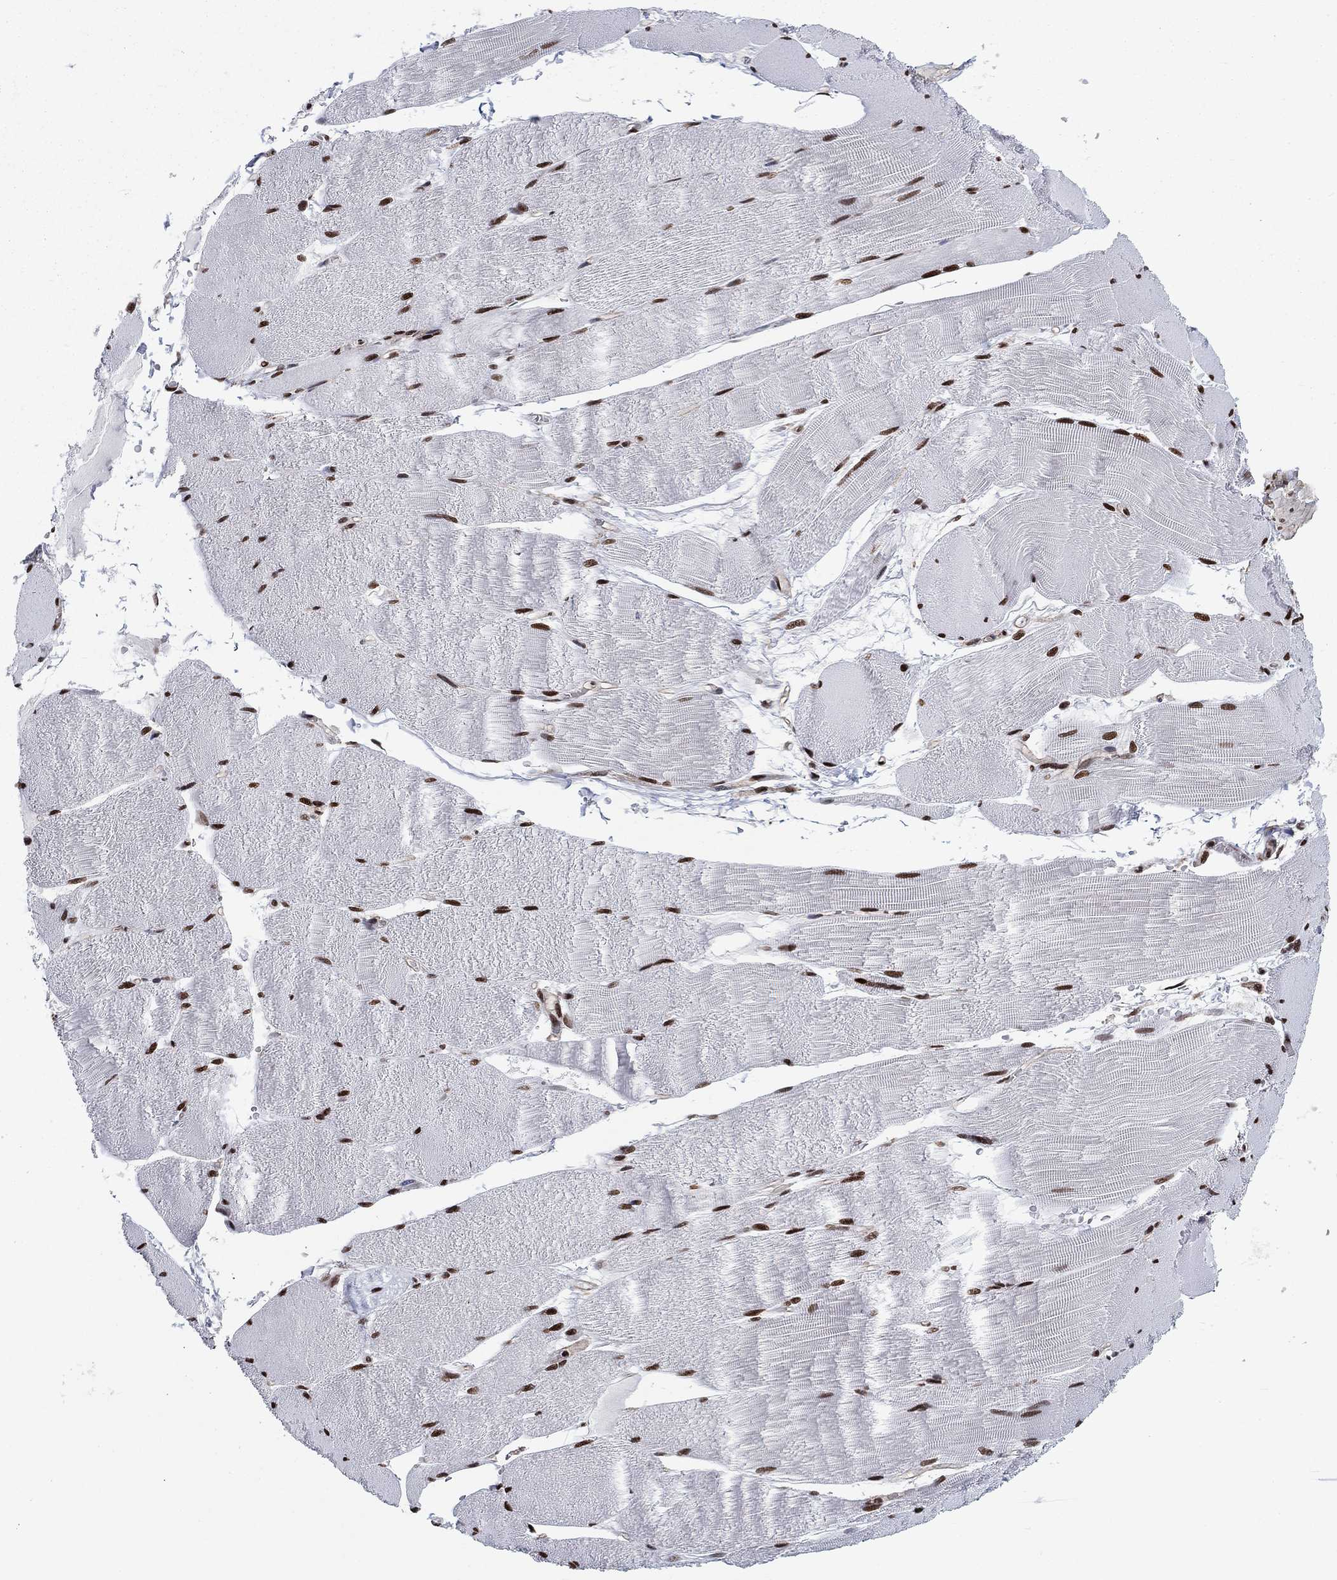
{"staining": {"intensity": "strong", "quantity": ">75%", "location": "nuclear"}, "tissue": "skeletal muscle", "cell_type": "Myocytes", "image_type": "normal", "snomed": [{"axis": "morphology", "description": "Normal tissue, NOS"}, {"axis": "topography", "description": "Skeletal muscle"}], "caption": "A brown stain highlights strong nuclear expression of a protein in myocytes of normal human skeletal muscle.", "gene": "RPRD1B", "patient": {"sex": "male", "age": 56}}